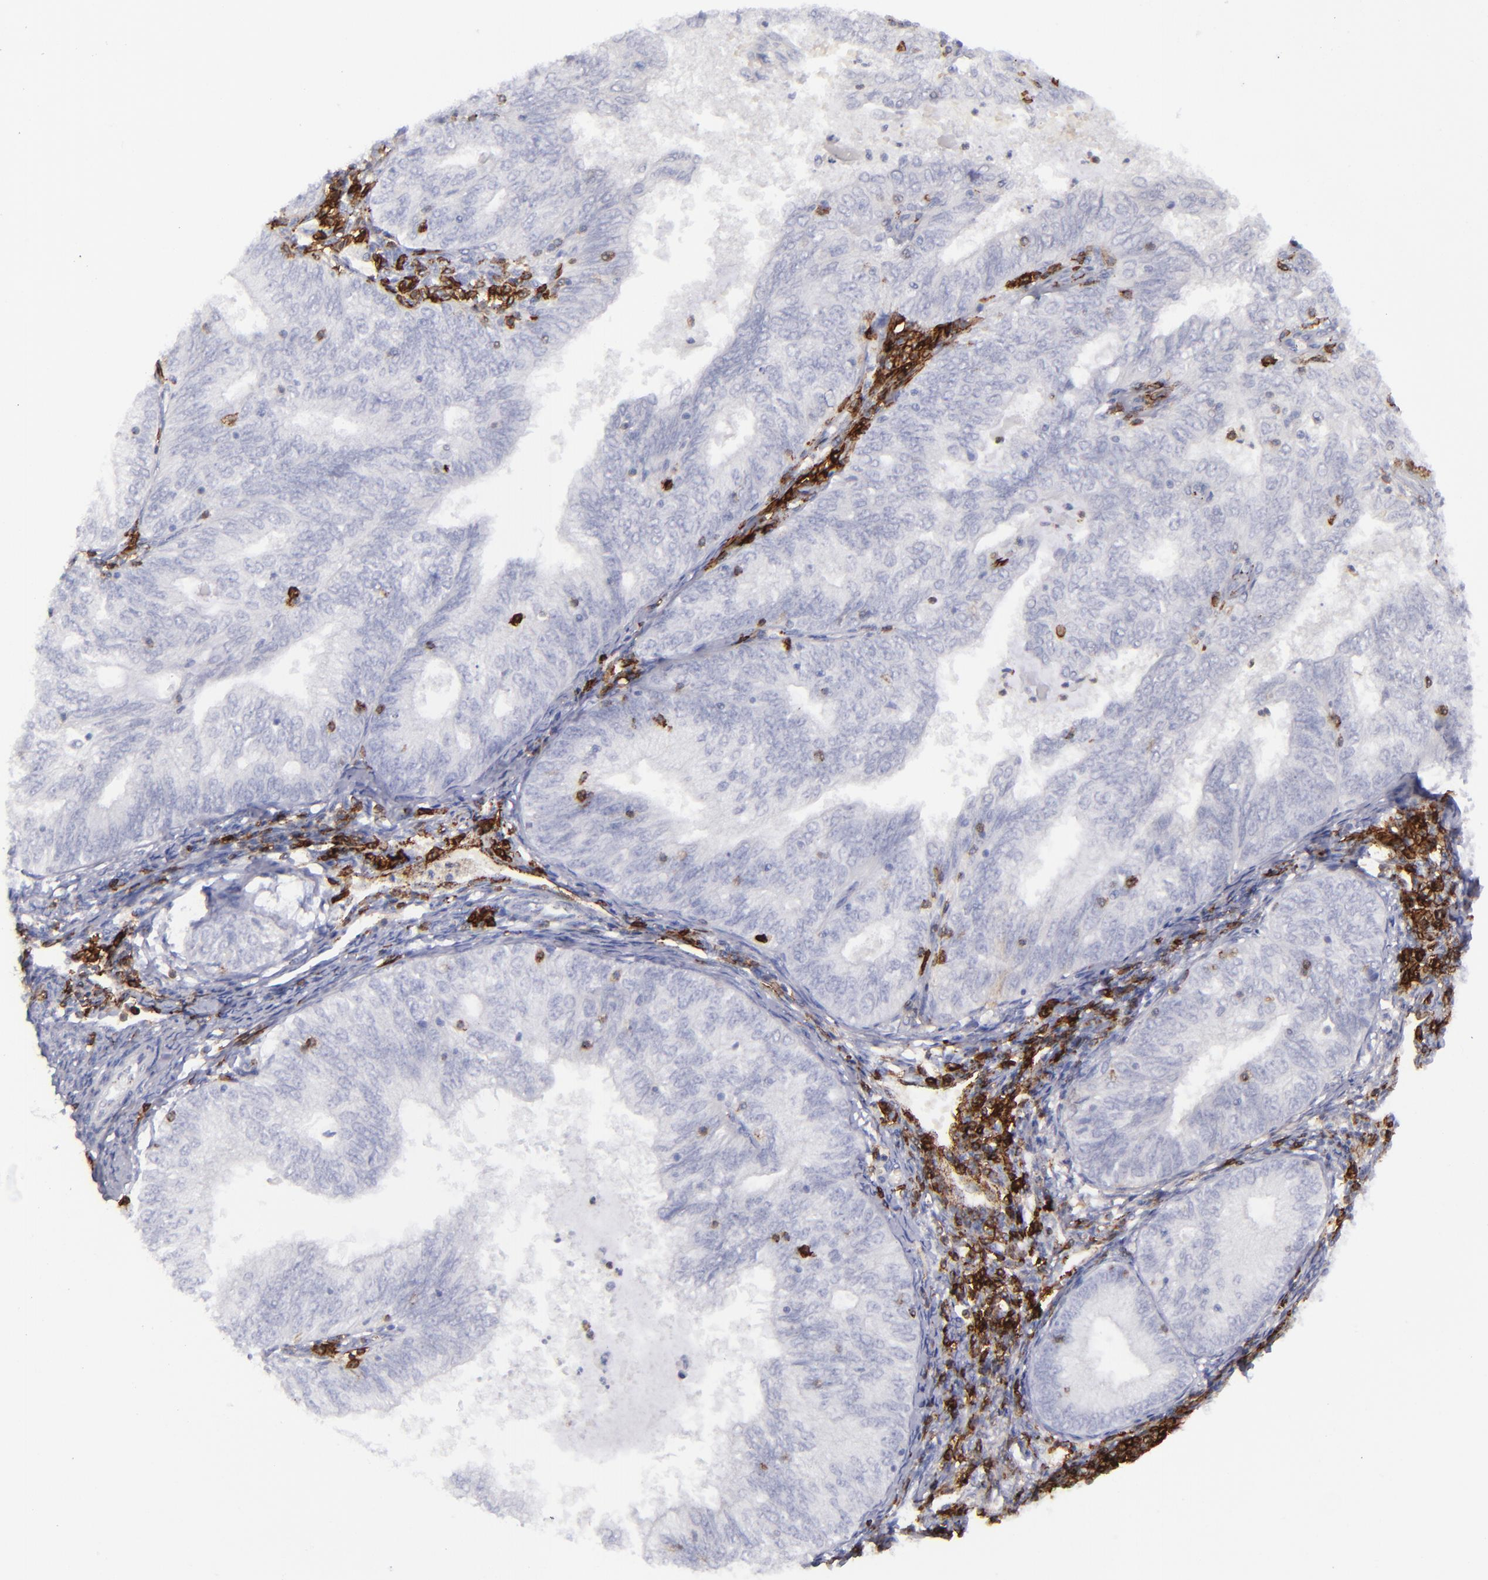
{"staining": {"intensity": "negative", "quantity": "none", "location": "none"}, "tissue": "endometrial cancer", "cell_type": "Tumor cells", "image_type": "cancer", "snomed": [{"axis": "morphology", "description": "Adenocarcinoma, NOS"}, {"axis": "topography", "description": "Endometrium"}], "caption": "Histopathology image shows no significant protein expression in tumor cells of endometrial adenocarcinoma. (Immunohistochemistry (ihc), brightfield microscopy, high magnification).", "gene": "CD27", "patient": {"sex": "female", "age": 69}}